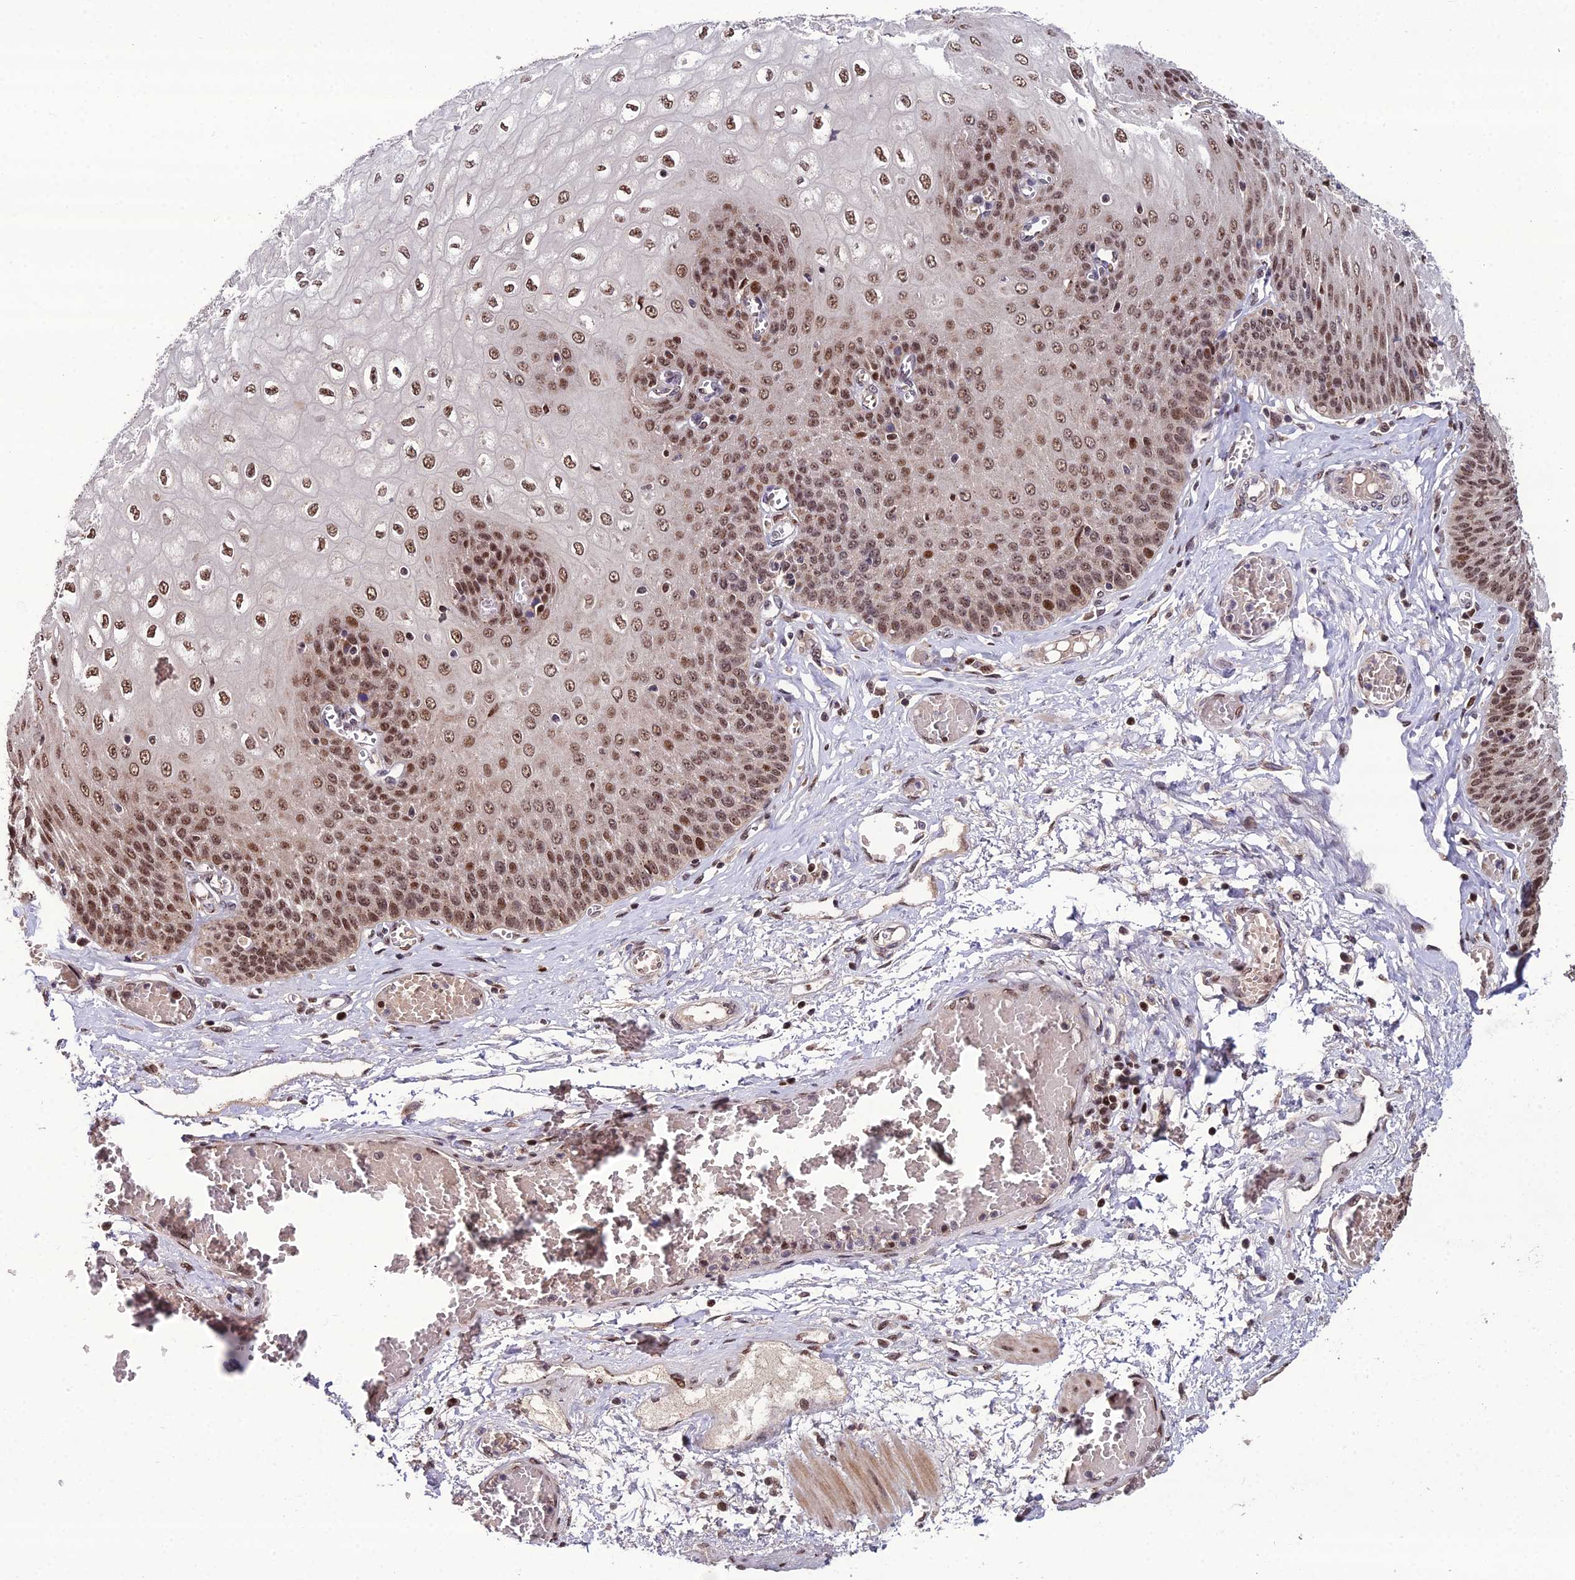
{"staining": {"intensity": "moderate", "quantity": ">75%", "location": "nuclear"}, "tissue": "esophagus", "cell_type": "Squamous epithelial cells", "image_type": "normal", "snomed": [{"axis": "morphology", "description": "Normal tissue, NOS"}, {"axis": "topography", "description": "Esophagus"}], "caption": "Immunohistochemical staining of normal human esophagus displays >75% levels of moderate nuclear protein staining in approximately >75% of squamous epithelial cells.", "gene": "ARL2", "patient": {"sex": "male", "age": 60}}